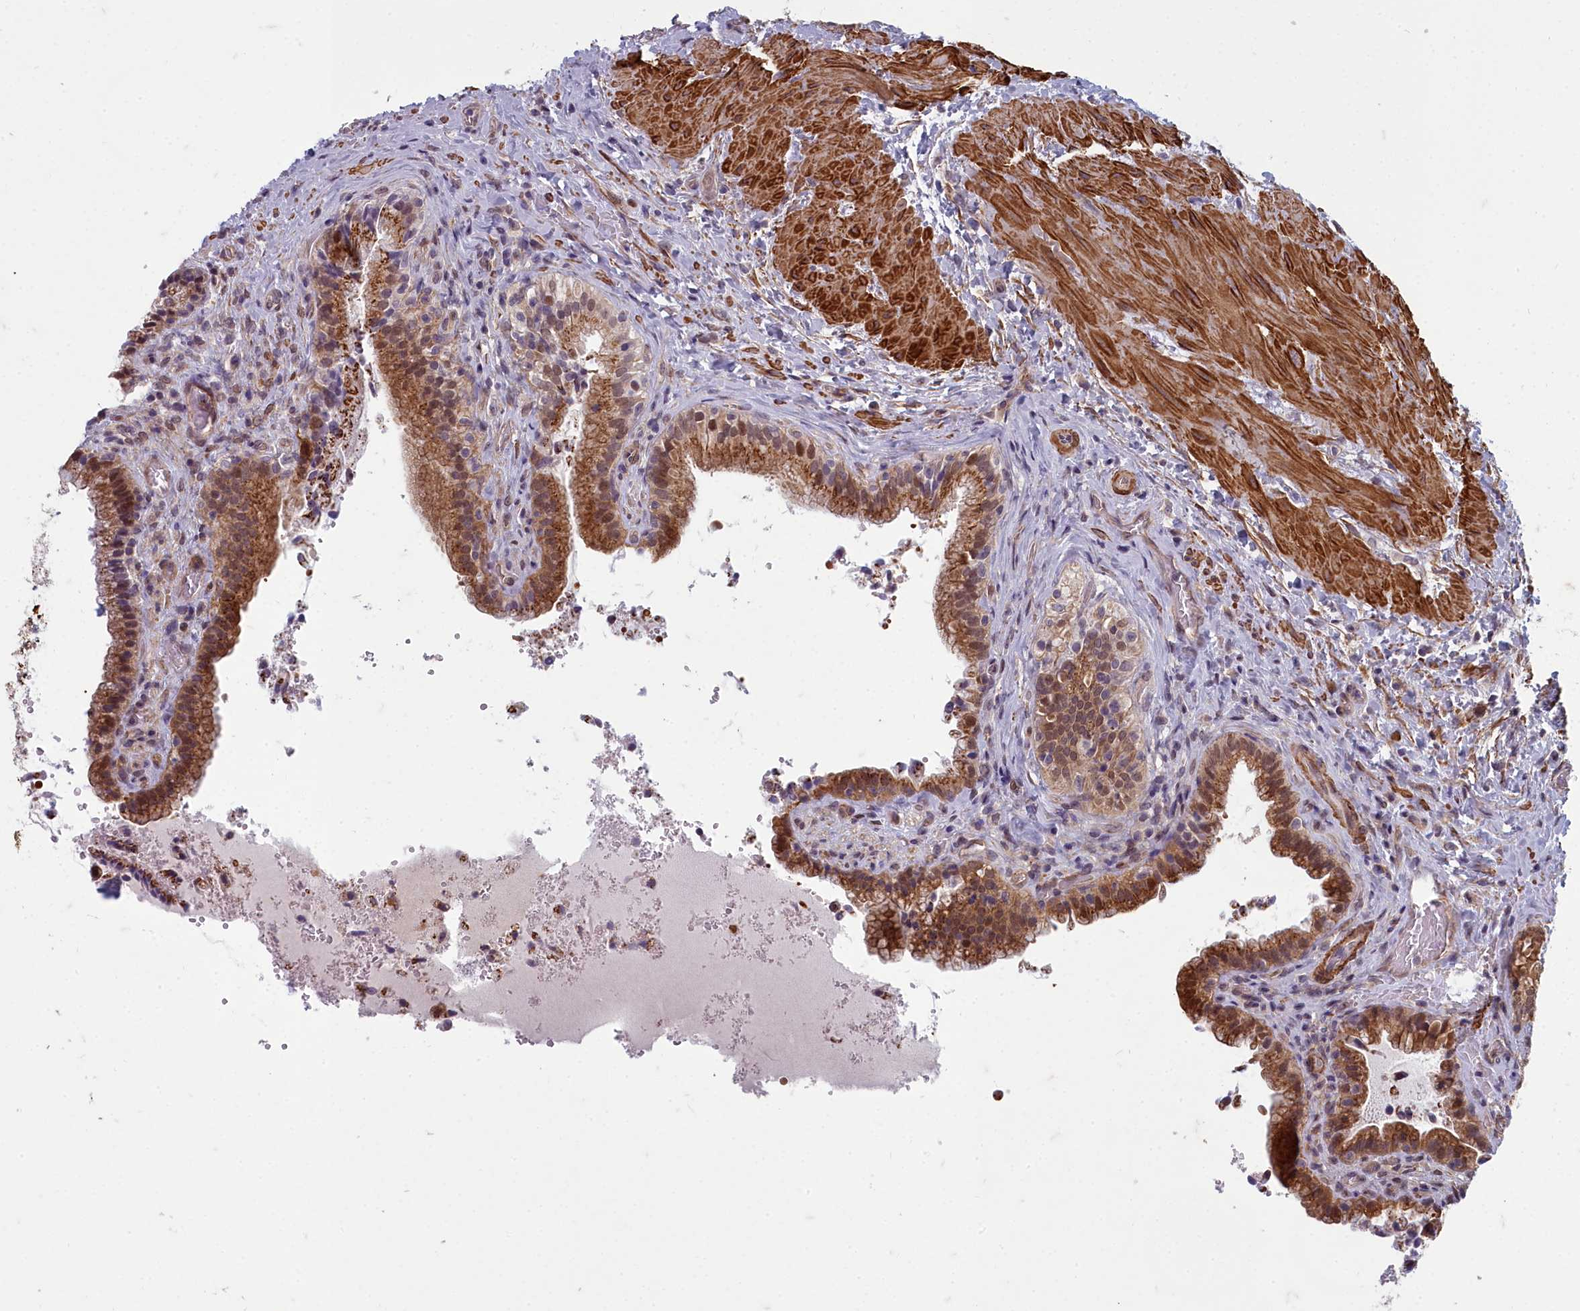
{"staining": {"intensity": "moderate", "quantity": ">75%", "location": "cytoplasmic/membranous"}, "tissue": "gallbladder", "cell_type": "Glandular cells", "image_type": "normal", "snomed": [{"axis": "morphology", "description": "Normal tissue, NOS"}, {"axis": "topography", "description": "Gallbladder"}], "caption": "Protein expression analysis of normal human gallbladder reveals moderate cytoplasmic/membranous expression in approximately >75% of glandular cells. (DAB IHC with brightfield microscopy, high magnification).", "gene": "ZNF626", "patient": {"sex": "male", "age": 24}}